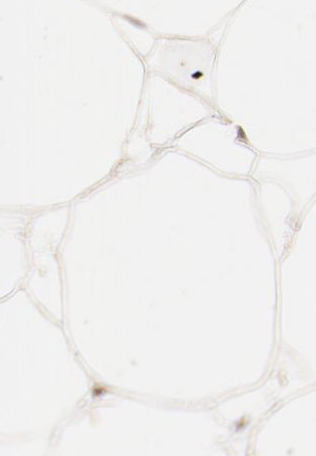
{"staining": {"intensity": "weak", "quantity": "25%-75%", "location": "cytoplasmic/membranous"}, "tissue": "adipose tissue", "cell_type": "Adipocytes", "image_type": "normal", "snomed": [{"axis": "morphology", "description": "Normal tissue, NOS"}, {"axis": "morphology", "description": "Duct carcinoma"}, {"axis": "topography", "description": "Breast"}, {"axis": "topography", "description": "Adipose tissue"}], "caption": "DAB immunohistochemical staining of normal human adipose tissue displays weak cytoplasmic/membranous protein positivity in approximately 25%-75% of adipocytes.", "gene": "UBE2J1", "patient": {"sex": "female", "age": 37}}